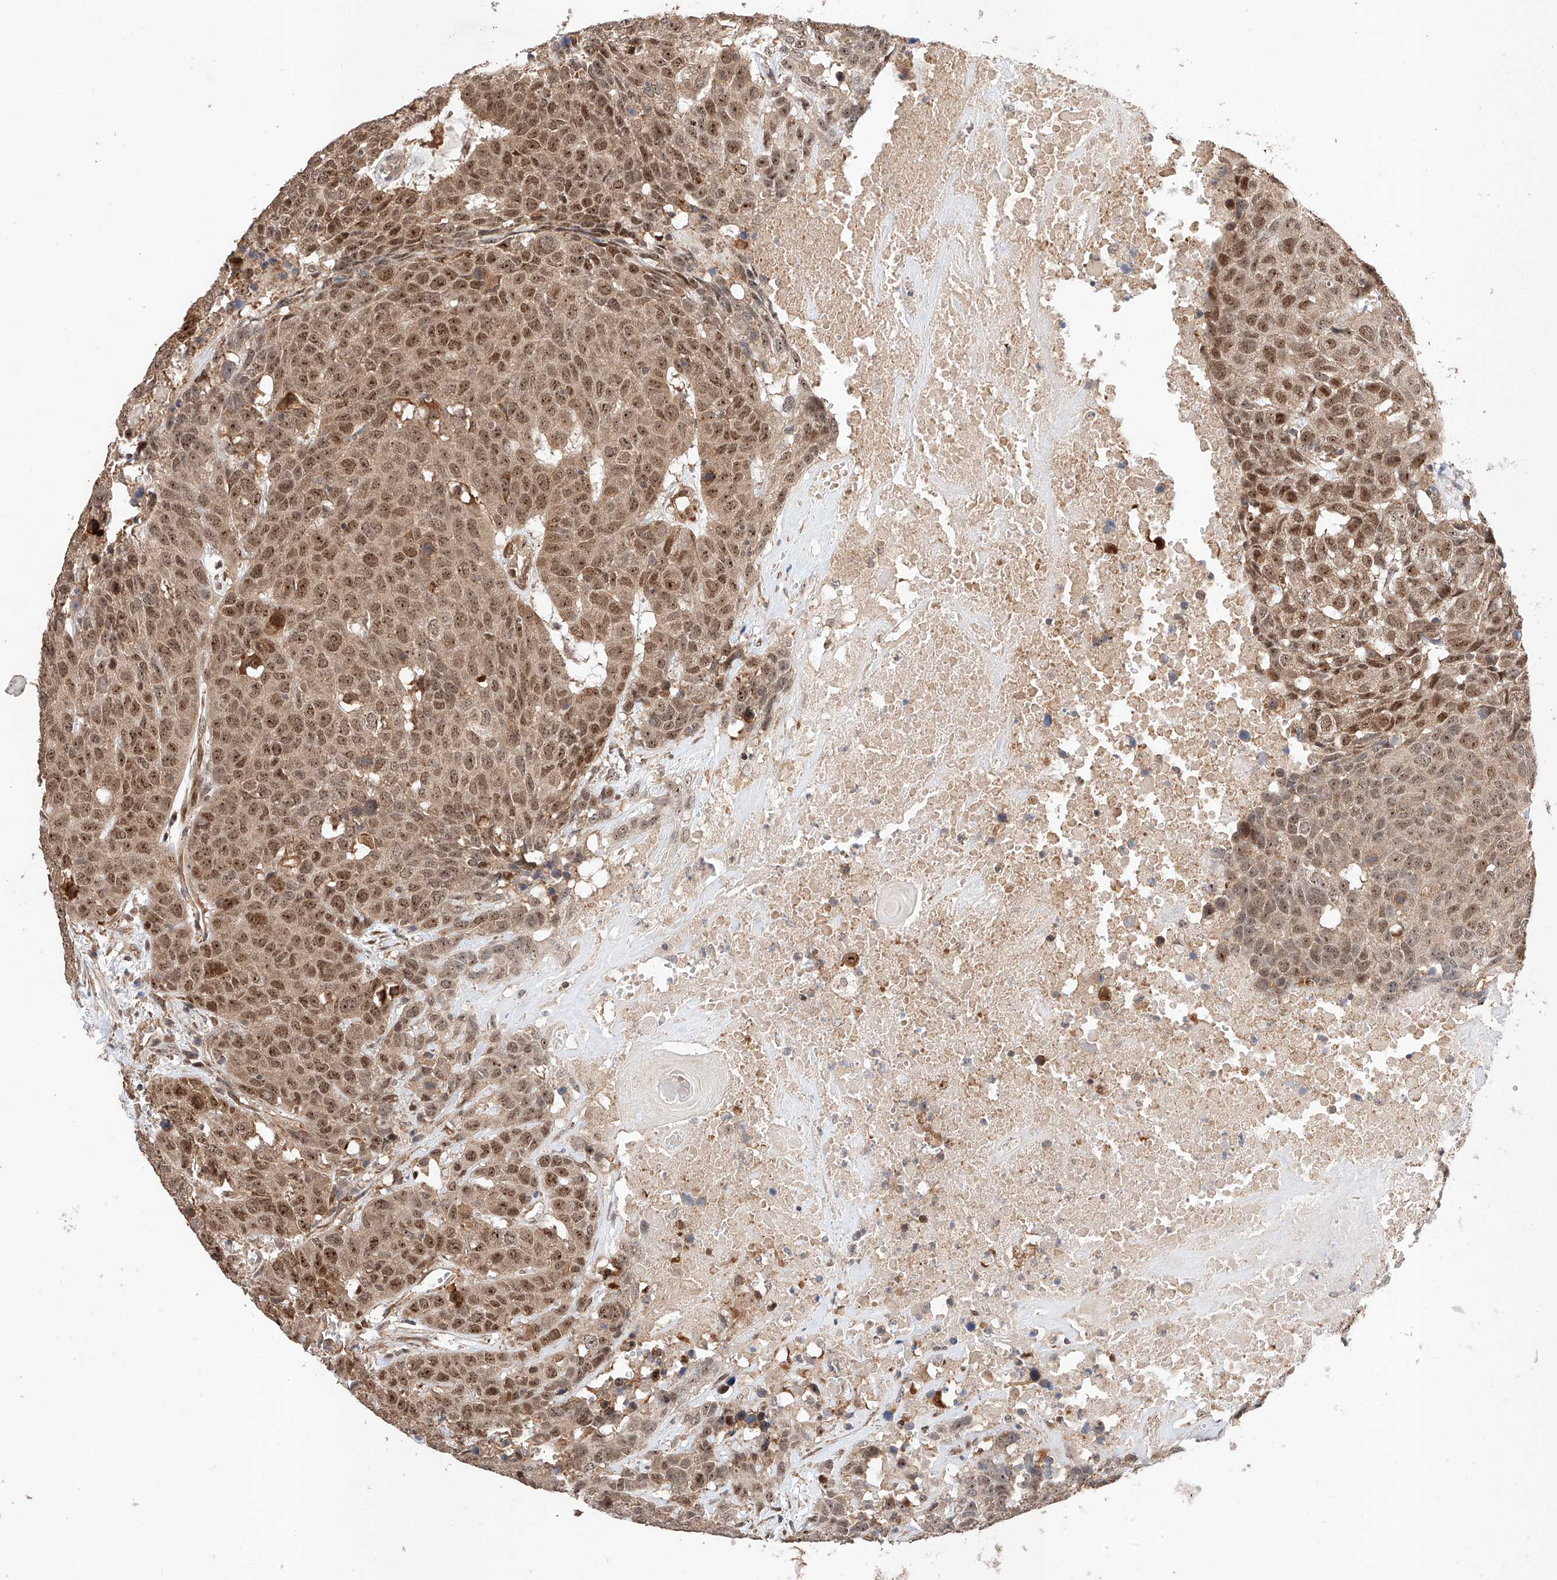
{"staining": {"intensity": "moderate", "quantity": ">75%", "location": "cytoplasmic/membranous,nuclear"}, "tissue": "head and neck cancer", "cell_type": "Tumor cells", "image_type": "cancer", "snomed": [{"axis": "morphology", "description": "Squamous cell carcinoma, NOS"}, {"axis": "topography", "description": "Head-Neck"}], "caption": "Head and neck squamous cell carcinoma stained for a protein (brown) reveals moderate cytoplasmic/membranous and nuclear positive positivity in about >75% of tumor cells.", "gene": "RAB23", "patient": {"sex": "male", "age": 66}}